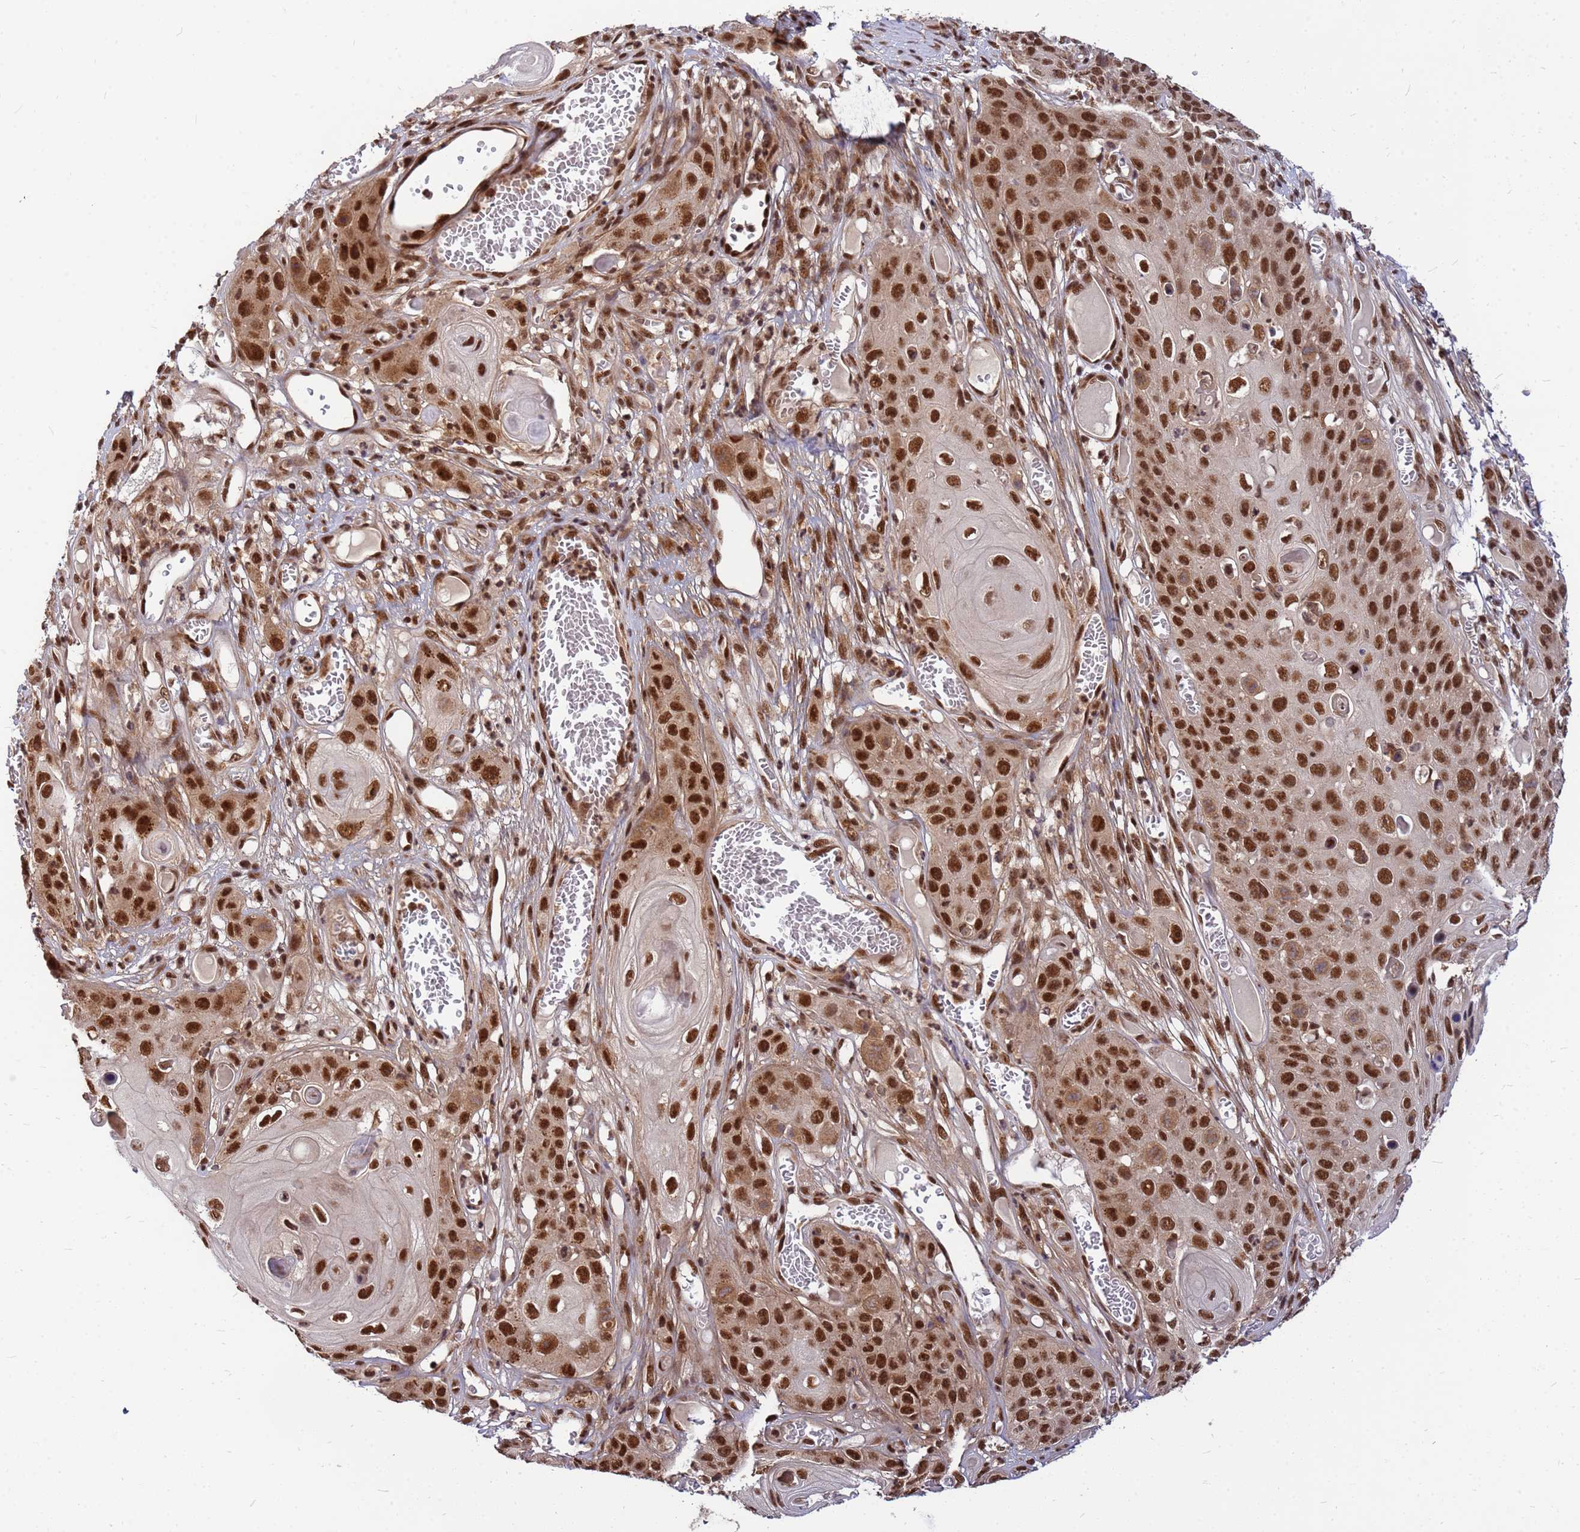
{"staining": {"intensity": "strong", "quantity": ">75%", "location": "cytoplasmic/membranous,nuclear"}, "tissue": "skin cancer", "cell_type": "Tumor cells", "image_type": "cancer", "snomed": [{"axis": "morphology", "description": "Squamous cell carcinoma, NOS"}, {"axis": "topography", "description": "Skin"}], "caption": "Human skin squamous cell carcinoma stained for a protein (brown) exhibits strong cytoplasmic/membranous and nuclear positive positivity in approximately >75% of tumor cells.", "gene": "NCBP2", "patient": {"sex": "male", "age": 55}}